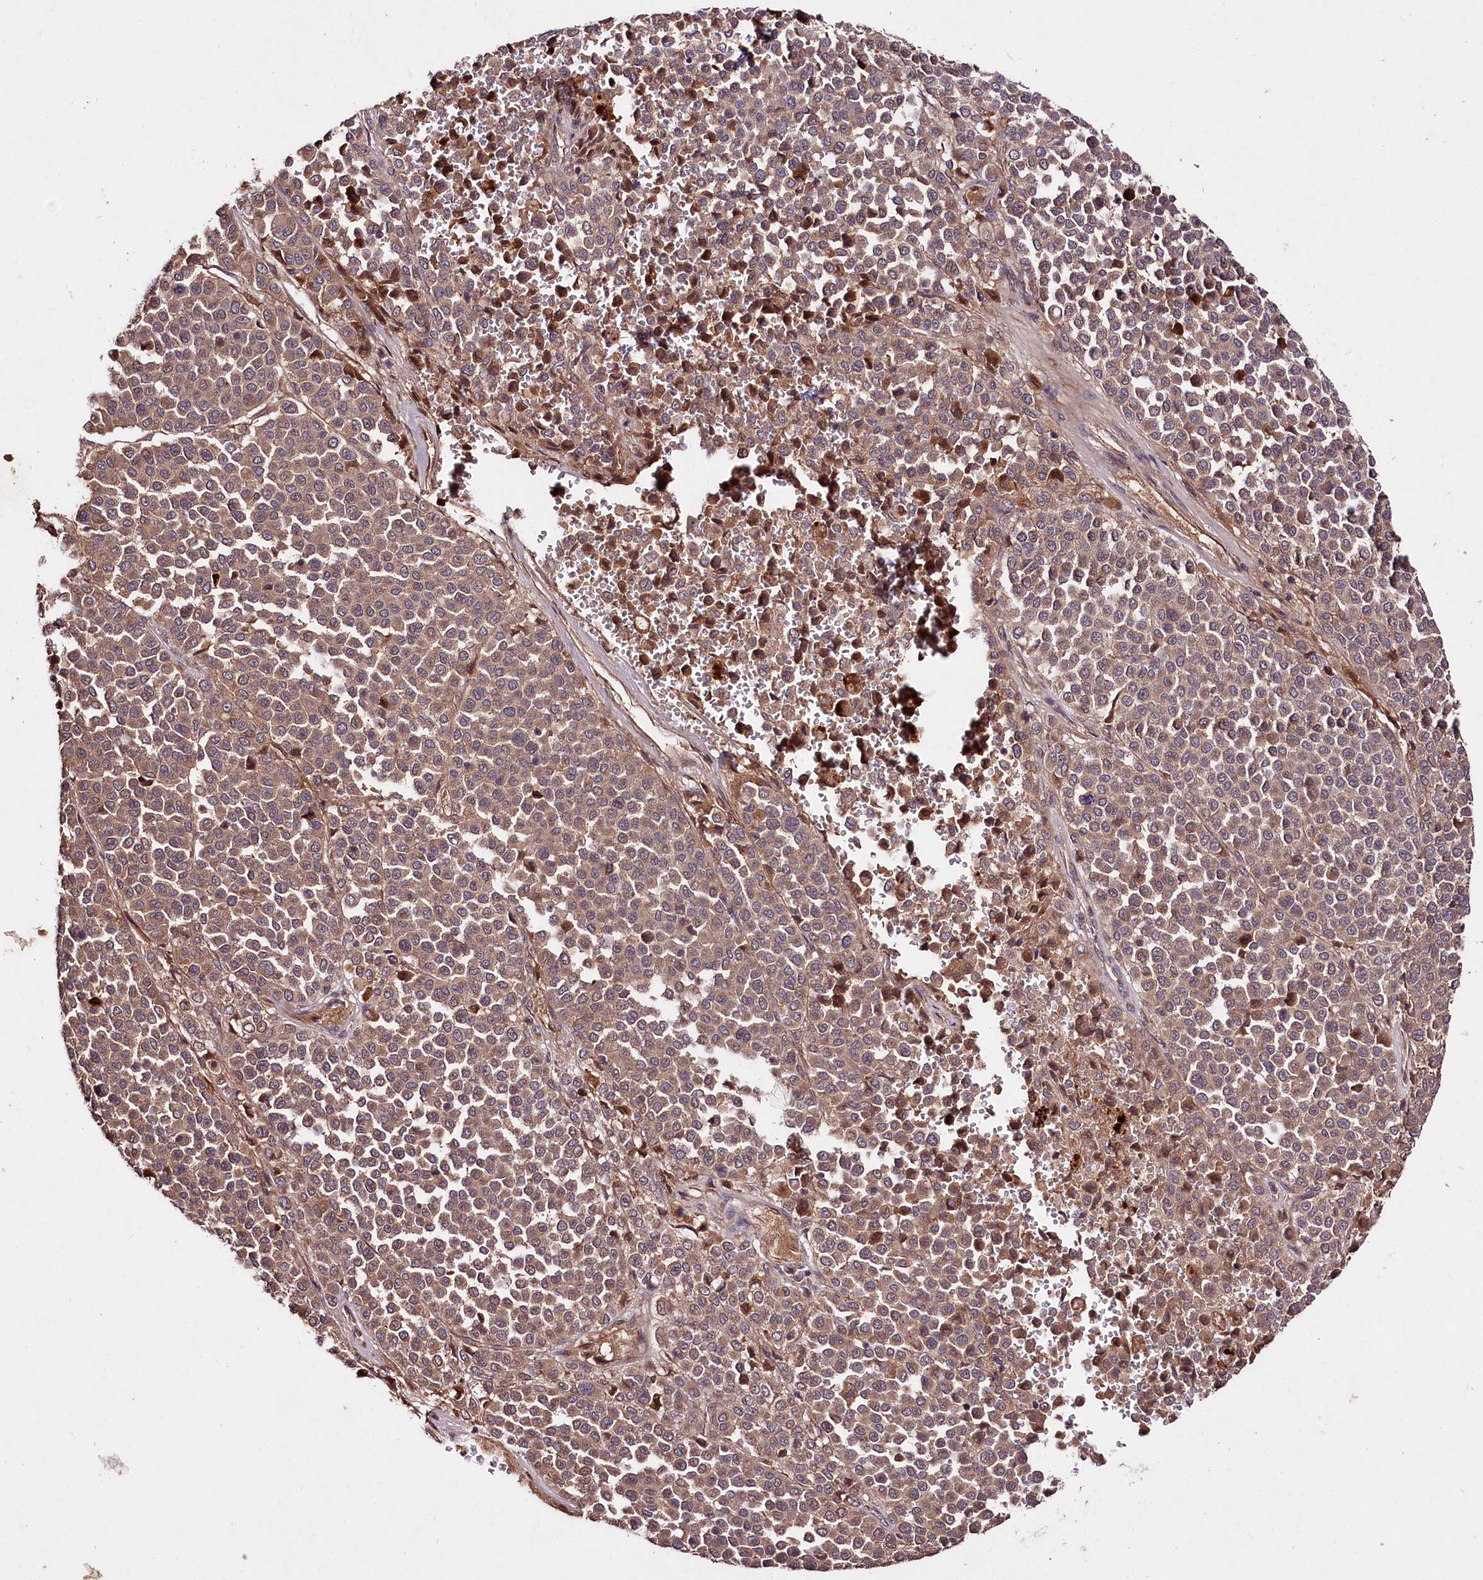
{"staining": {"intensity": "moderate", "quantity": ">75%", "location": "cytoplasmic/membranous"}, "tissue": "melanoma", "cell_type": "Tumor cells", "image_type": "cancer", "snomed": [{"axis": "morphology", "description": "Malignant melanoma, Metastatic site"}, {"axis": "topography", "description": "Pancreas"}], "caption": "Approximately >75% of tumor cells in melanoma exhibit moderate cytoplasmic/membranous protein expression as visualized by brown immunohistochemical staining.", "gene": "TNPO3", "patient": {"sex": "female", "age": 30}}